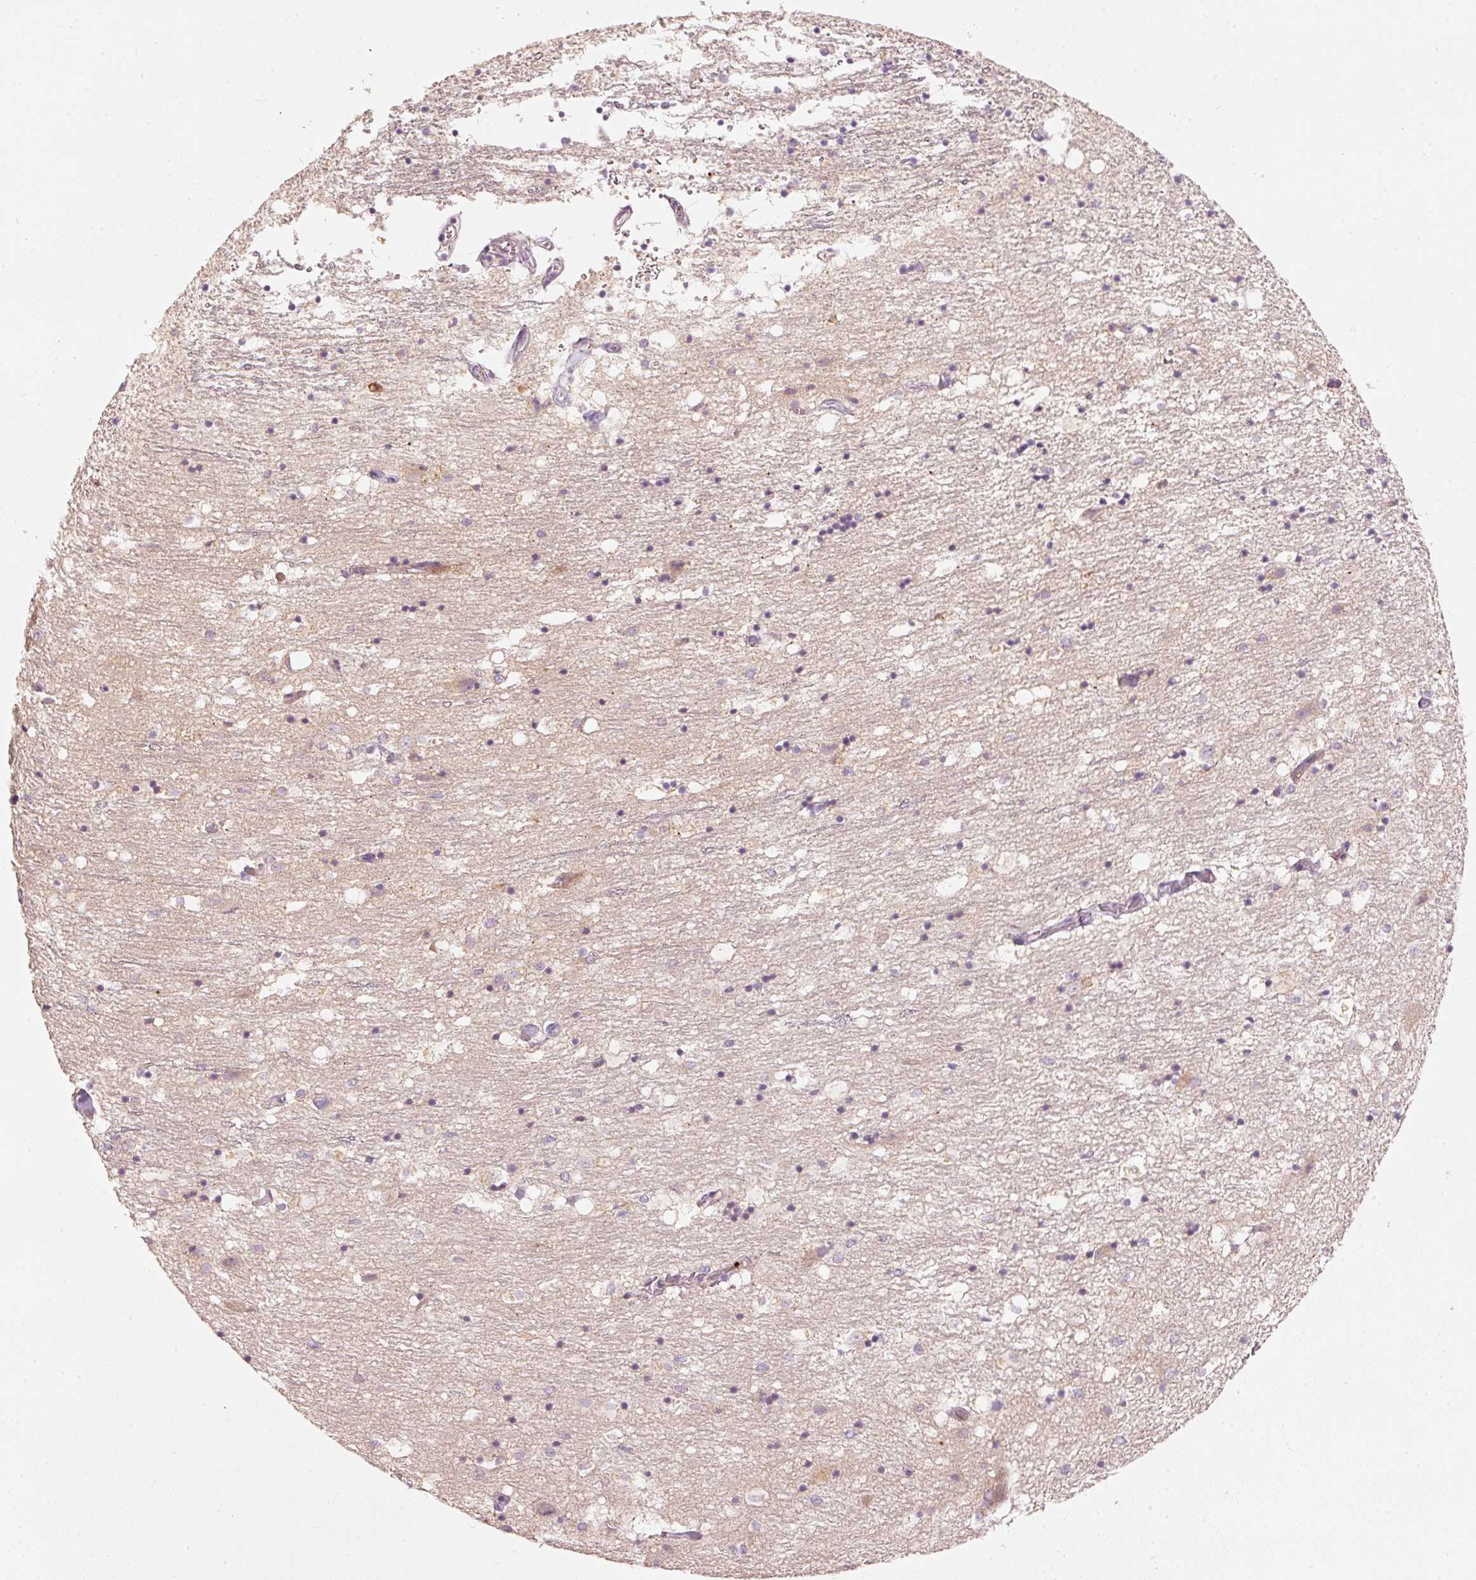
{"staining": {"intensity": "negative", "quantity": "none", "location": "none"}, "tissue": "caudate", "cell_type": "Glial cells", "image_type": "normal", "snomed": [{"axis": "morphology", "description": "Normal tissue, NOS"}, {"axis": "topography", "description": "Lateral ventricle wall"}], "caption": "IHC histopathology image of unremarkable caudate stained for a protein (brown), which demonstrates no positivity in glial cells.", "gene": "KLHL21", "patient": {"sex": "male", "age": 58}}